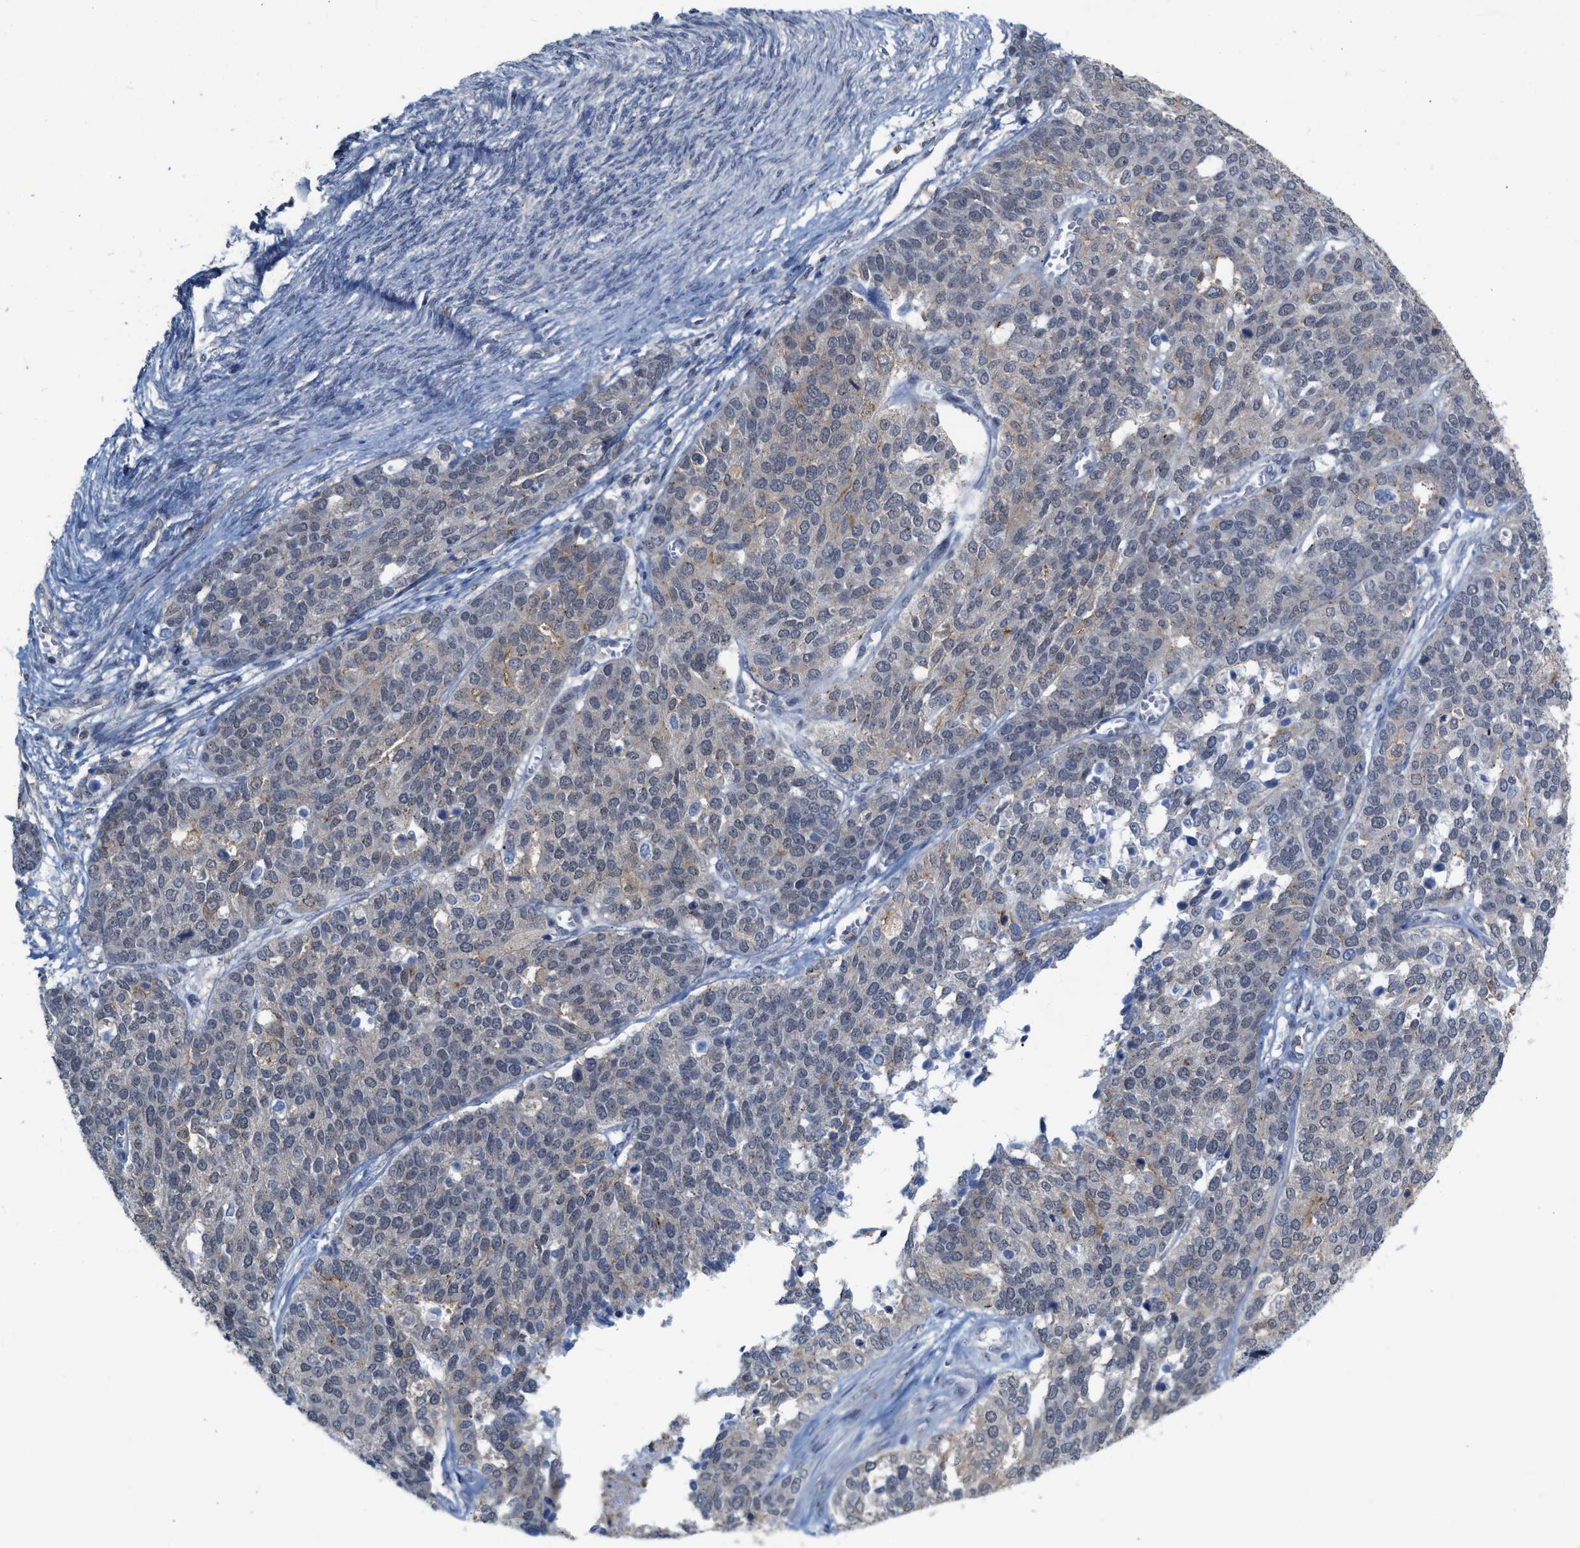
{"staining": {"intensity": "weak", "quantity": "<25%", "location": "cytoplasmic/membranous"}, "tissue": "ovarian cancer", "cell_type": "Tumor cells", "image_type": "cancer", "snomed": [{"axis": "morphology", "description": "Cystadenocarcinoma, serous, NOS"}, {"axis": "topography", "description": "Ovary"}], "caption": "DAB immunohistochemical staining of serous cystadenocarcinoma (ovarian) exhibits no significant staining in tumor cells.", "gene": "BAIAP2L1", "patient": {"sex": "female", "age": 44}}